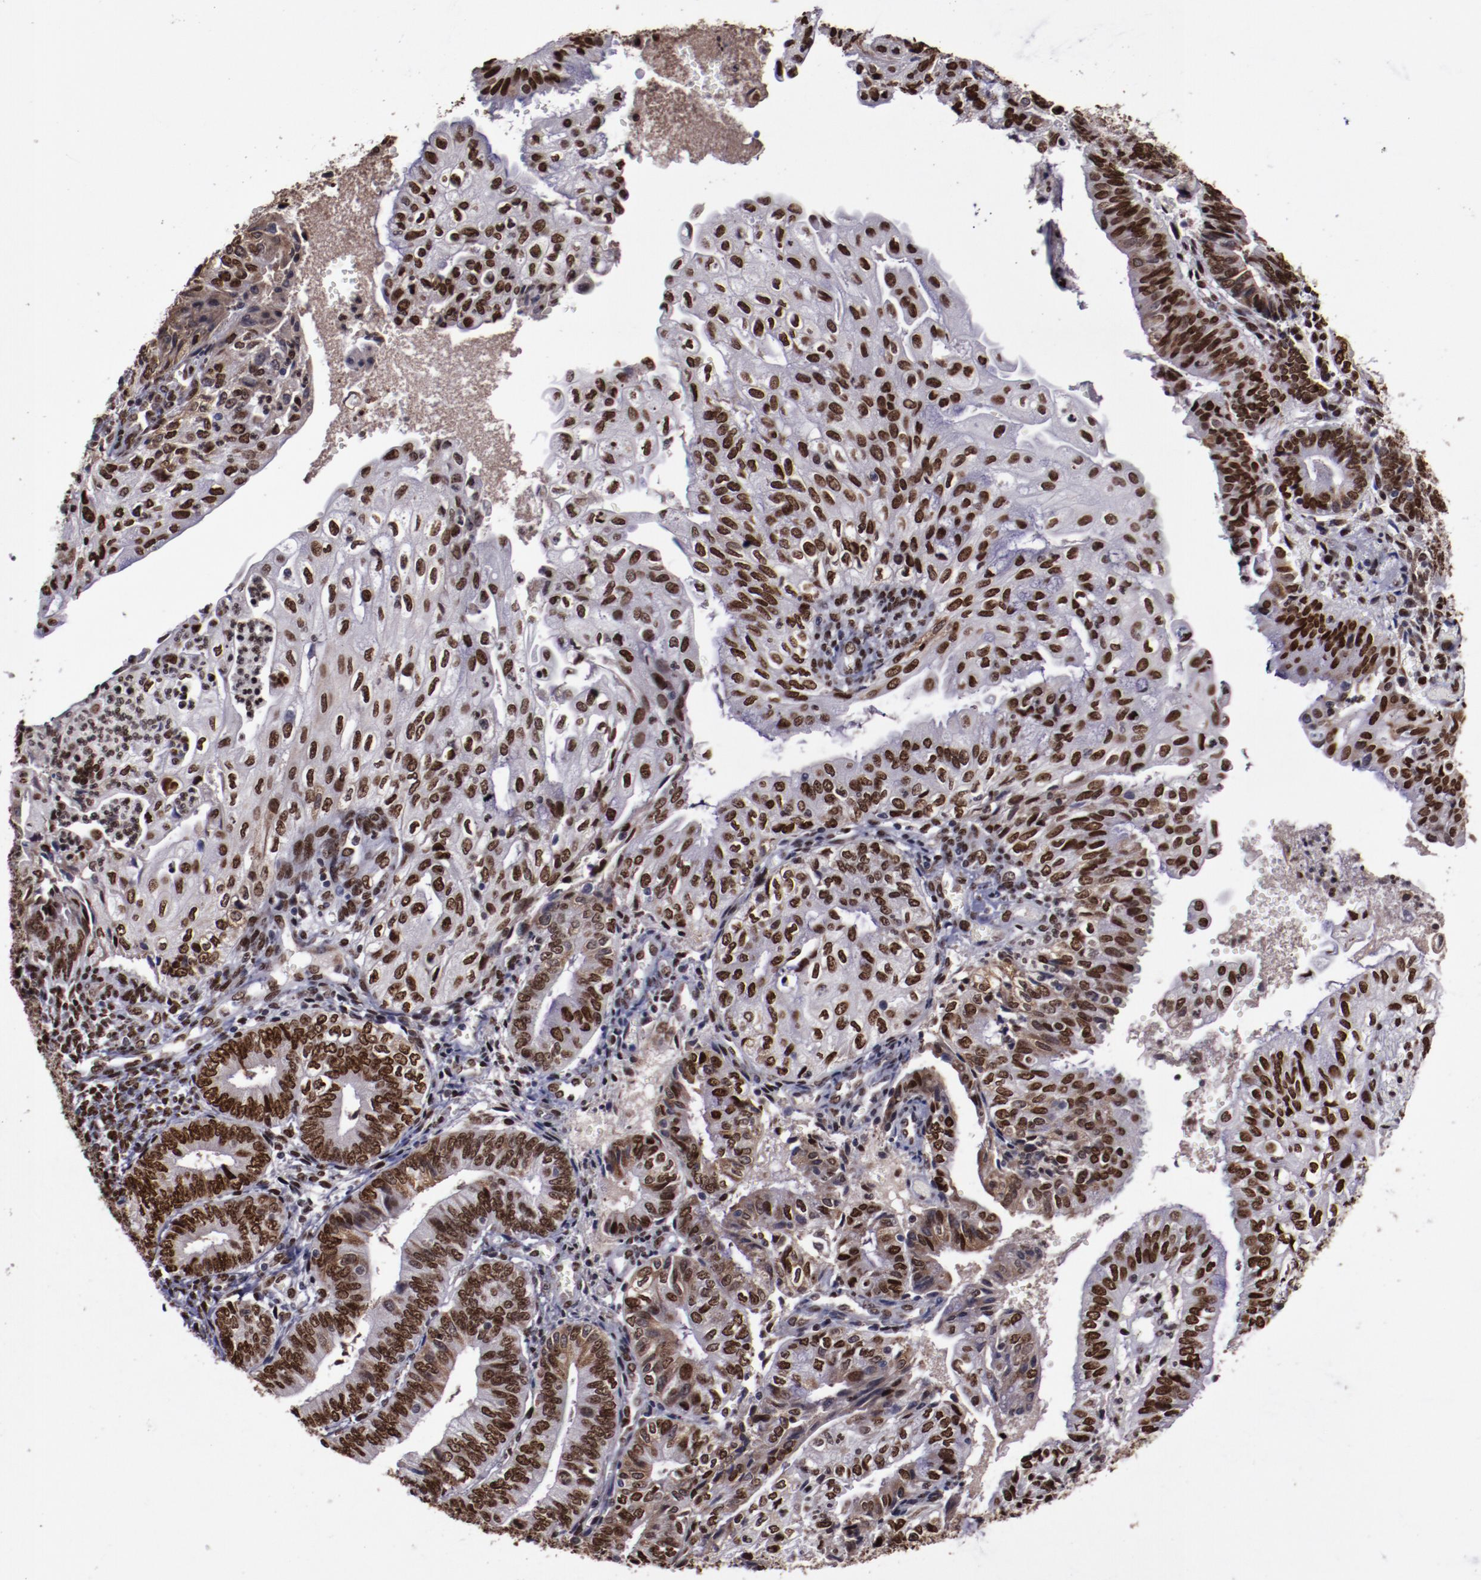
{"staining": {"intensity": "strong", "quantity": ">75%", "location": "nuclear"}, "tissue": "endometrial cancer", "cell_type": "Tumor cells", "image_type": "cancer", "snomed": [{"axis": "morphology", "description": "Adenocarcinoma, NOS"}, {"axis": "topography", "description": "Endometrium"}], "caption": "Protein expression analysis of adenocarcinoma (endometrial) demonstrates strong nuclear positivity in approximately >75% of tumor cells. (DAB IHC, brown staining for protein, blue staining for nuclei).", "gene": "APEX1", "patient": {"sex": "female", "age": 55}}